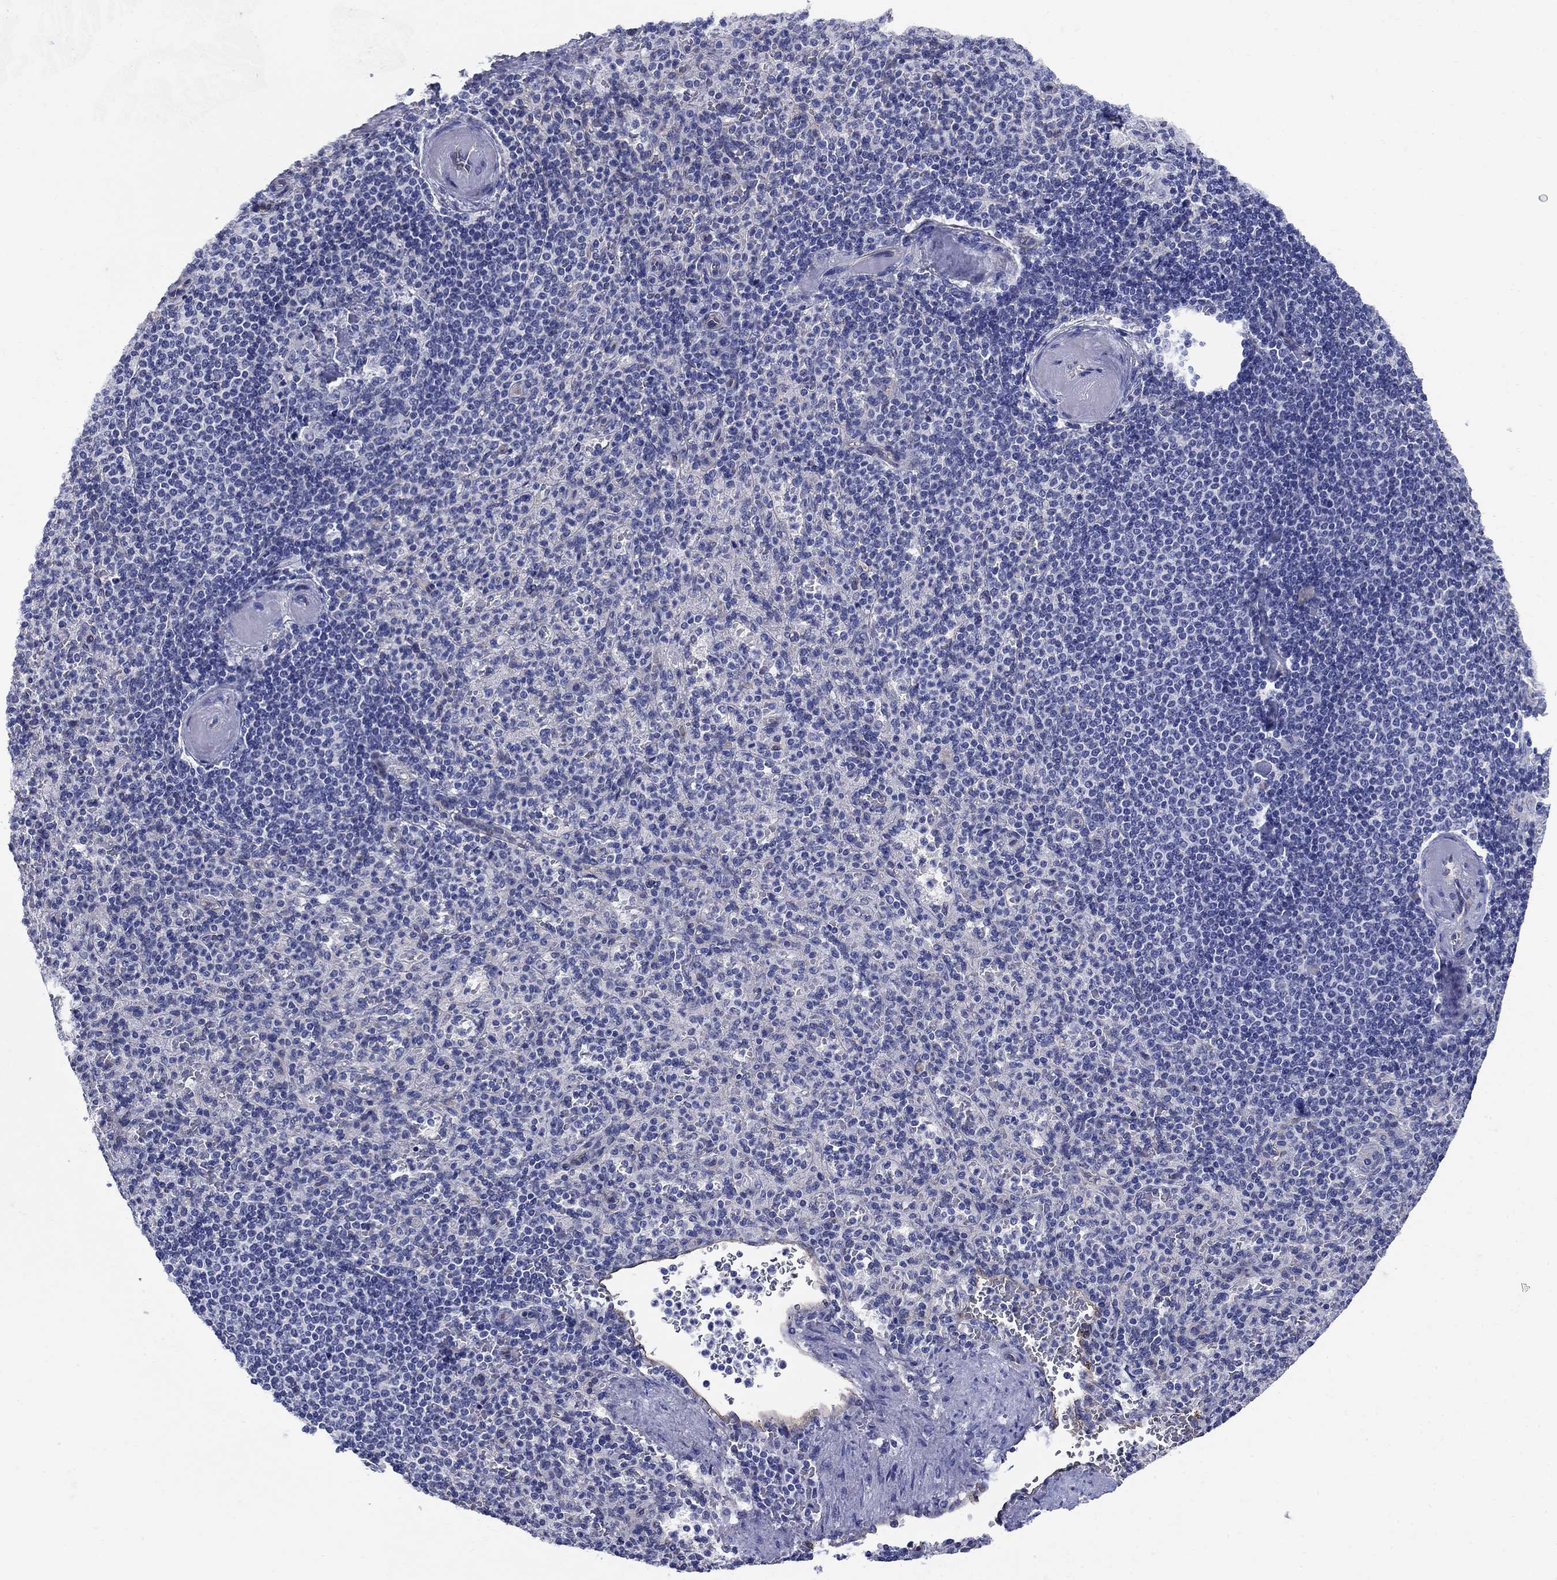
{"staining": {"intensity": "negative", "quantity": "none", "location": "none"}, "tissue": "spleen", "cell_type": "Cells in red pulp", "image_type": "normal", "snomed": [{"axis": "morphology", "description": "Normal tissue, NOS"}, {"axis": "topography", "description": "Spleen"}], "caption": "High power microscopy photomicrograph of an immunohistochemistry (IHC) histopathology image of normal spleen, revealing no significant expression in cells in red pulp. (Stains: DAB (3,3'-diaminobenzidine) immunohistochemistry with hematoxylin counter stain, Microscopy: brightfield microscopy at high magnification).", "gene": "SMCP", "patient": {"sex": "female", "age": 74}}